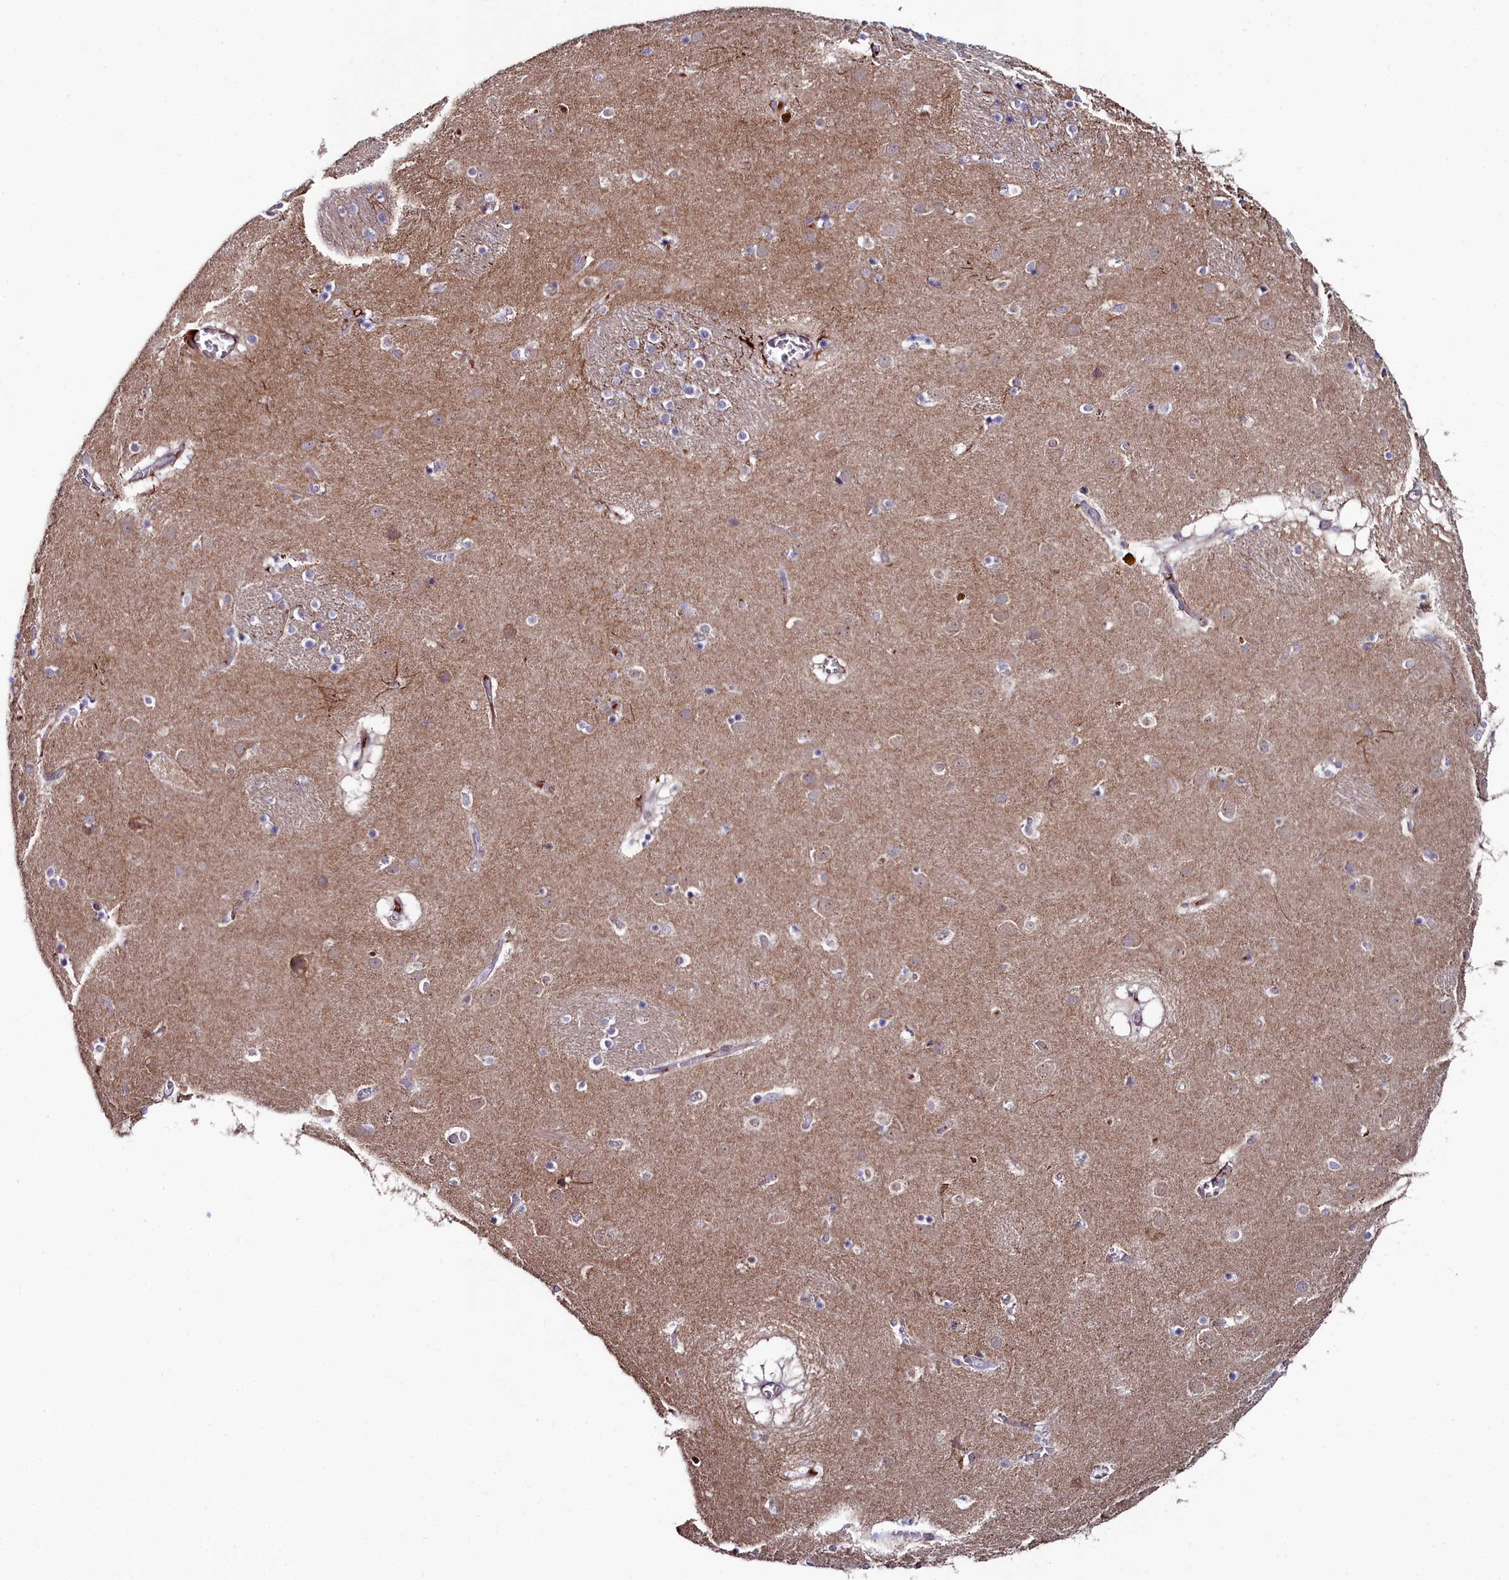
{"staining": {"intensity": "weak", "quantity": "<25%", "location": "cytoplasmic/membranous"}, "tissue": "caudate", "cell_type": "Glial cells", "image_type": "normal", "snomed": [{"axis": "morphology", "description": "Normal tissue, NOS"}, {"axis": "topography", "description": "Lateral ventricle wall"}], "caption": "Immunohistochemical staining of unremarkable human caudate displays no significant staining in glial cells. Brightfield microscopy of IHC stained with DAB (brown) and hematoxylin (blue), captured at high magnification.", "gene": "KCTD18", "patient": {"sex": "male", "age": 70}}